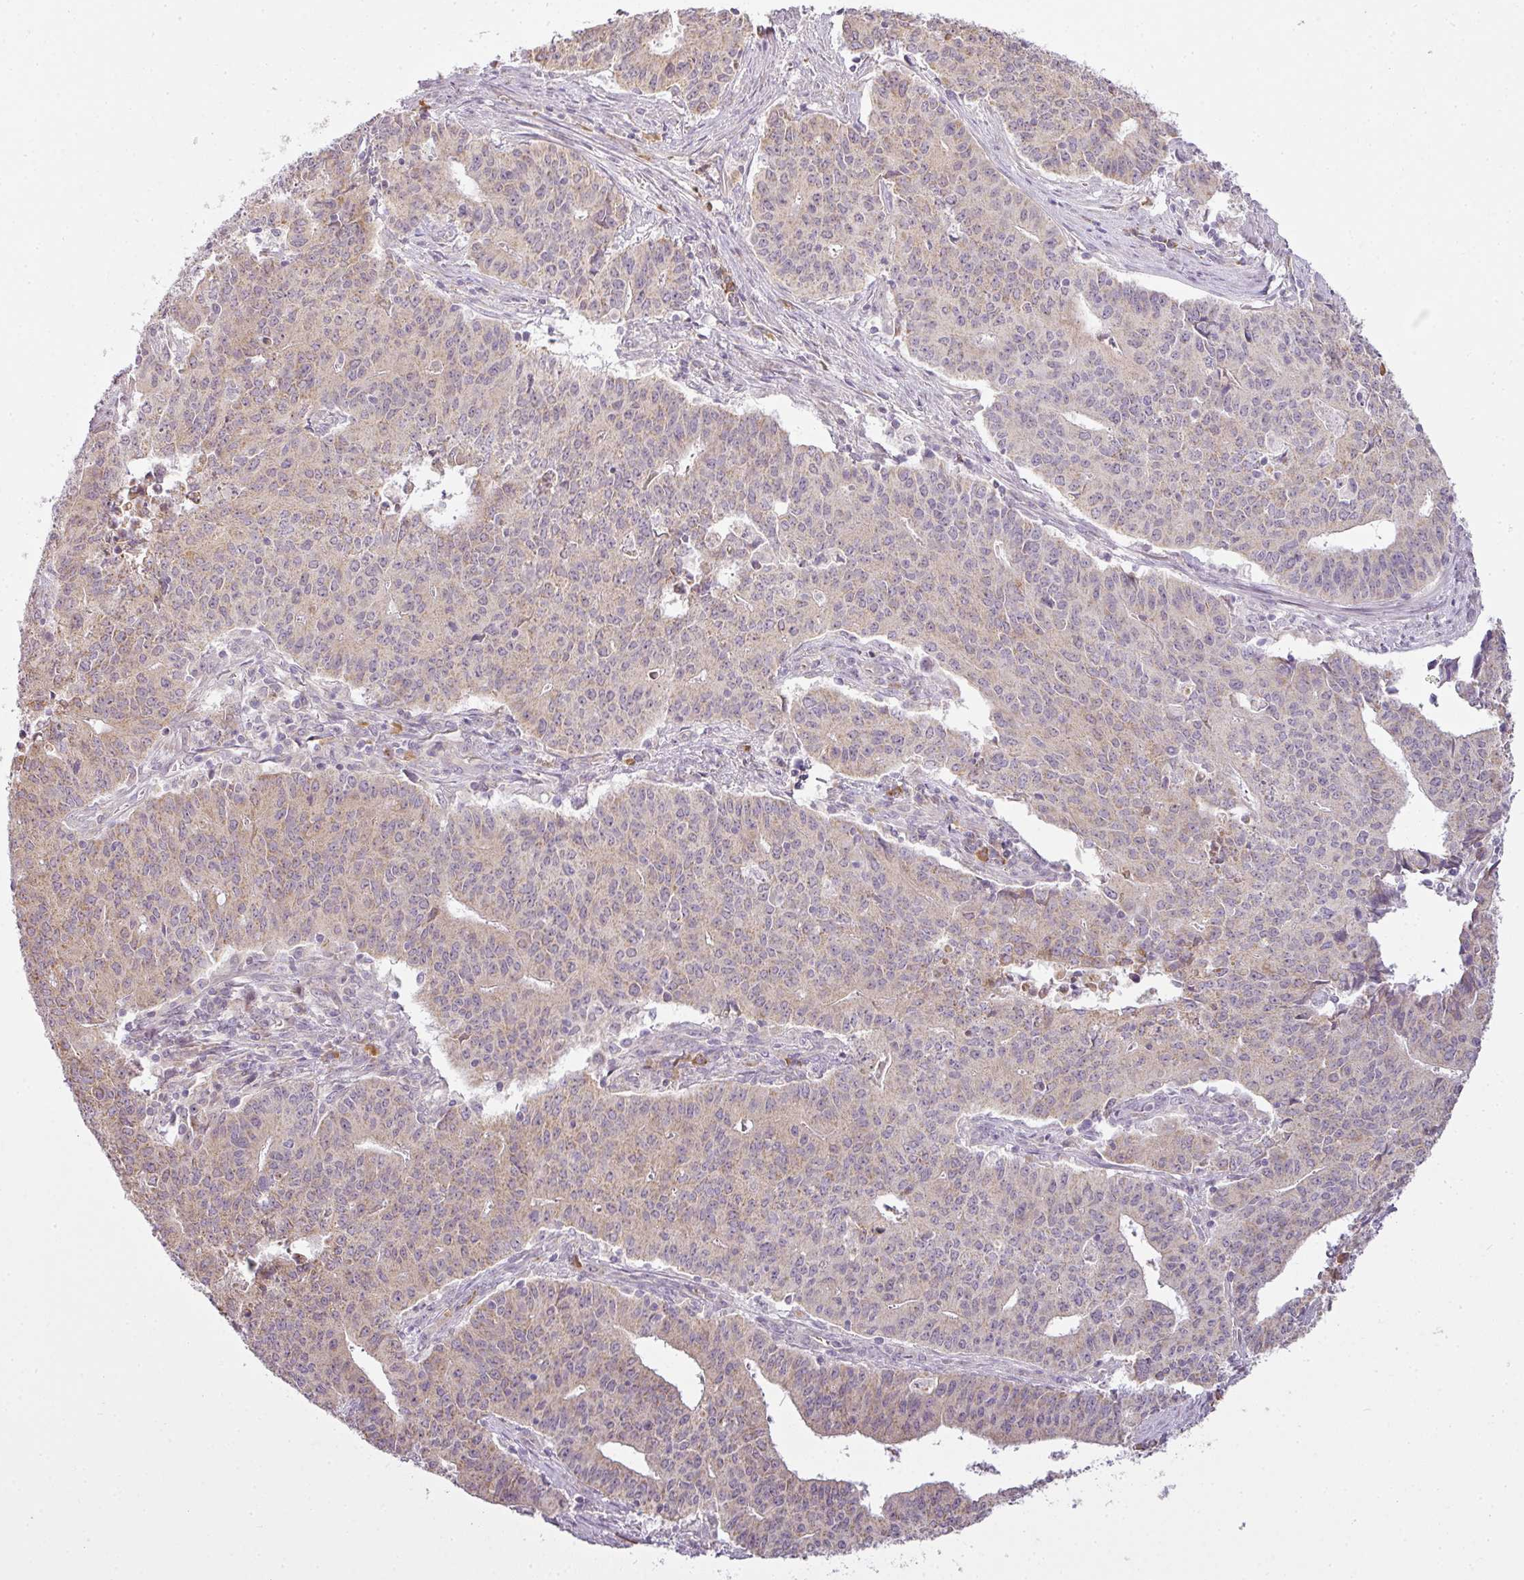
{"staining": {"intensity": "weak", "quantity": "25%-75%", "location": "cytoplasmic/membranous"}, "tissue": "endometrial cancer", "cell_type": "Tumor cells", "image_type": "cancer", "snomed": [{"axis": "morphology", "description": "Adenocarcinoma, NOS"}, {"axis": "topography", "description": "Endometrium"}], "caption": "Tumor cells demonstrate low levels of weak cytoplasmic/membranous expression in about 25%-75% of cells in human endometrial cancer (adenocarcinoma). (IHC, brightfield microscopy, high magnification).", "gene": "LY75", "patient": {"sex": "female", "age": 59}}